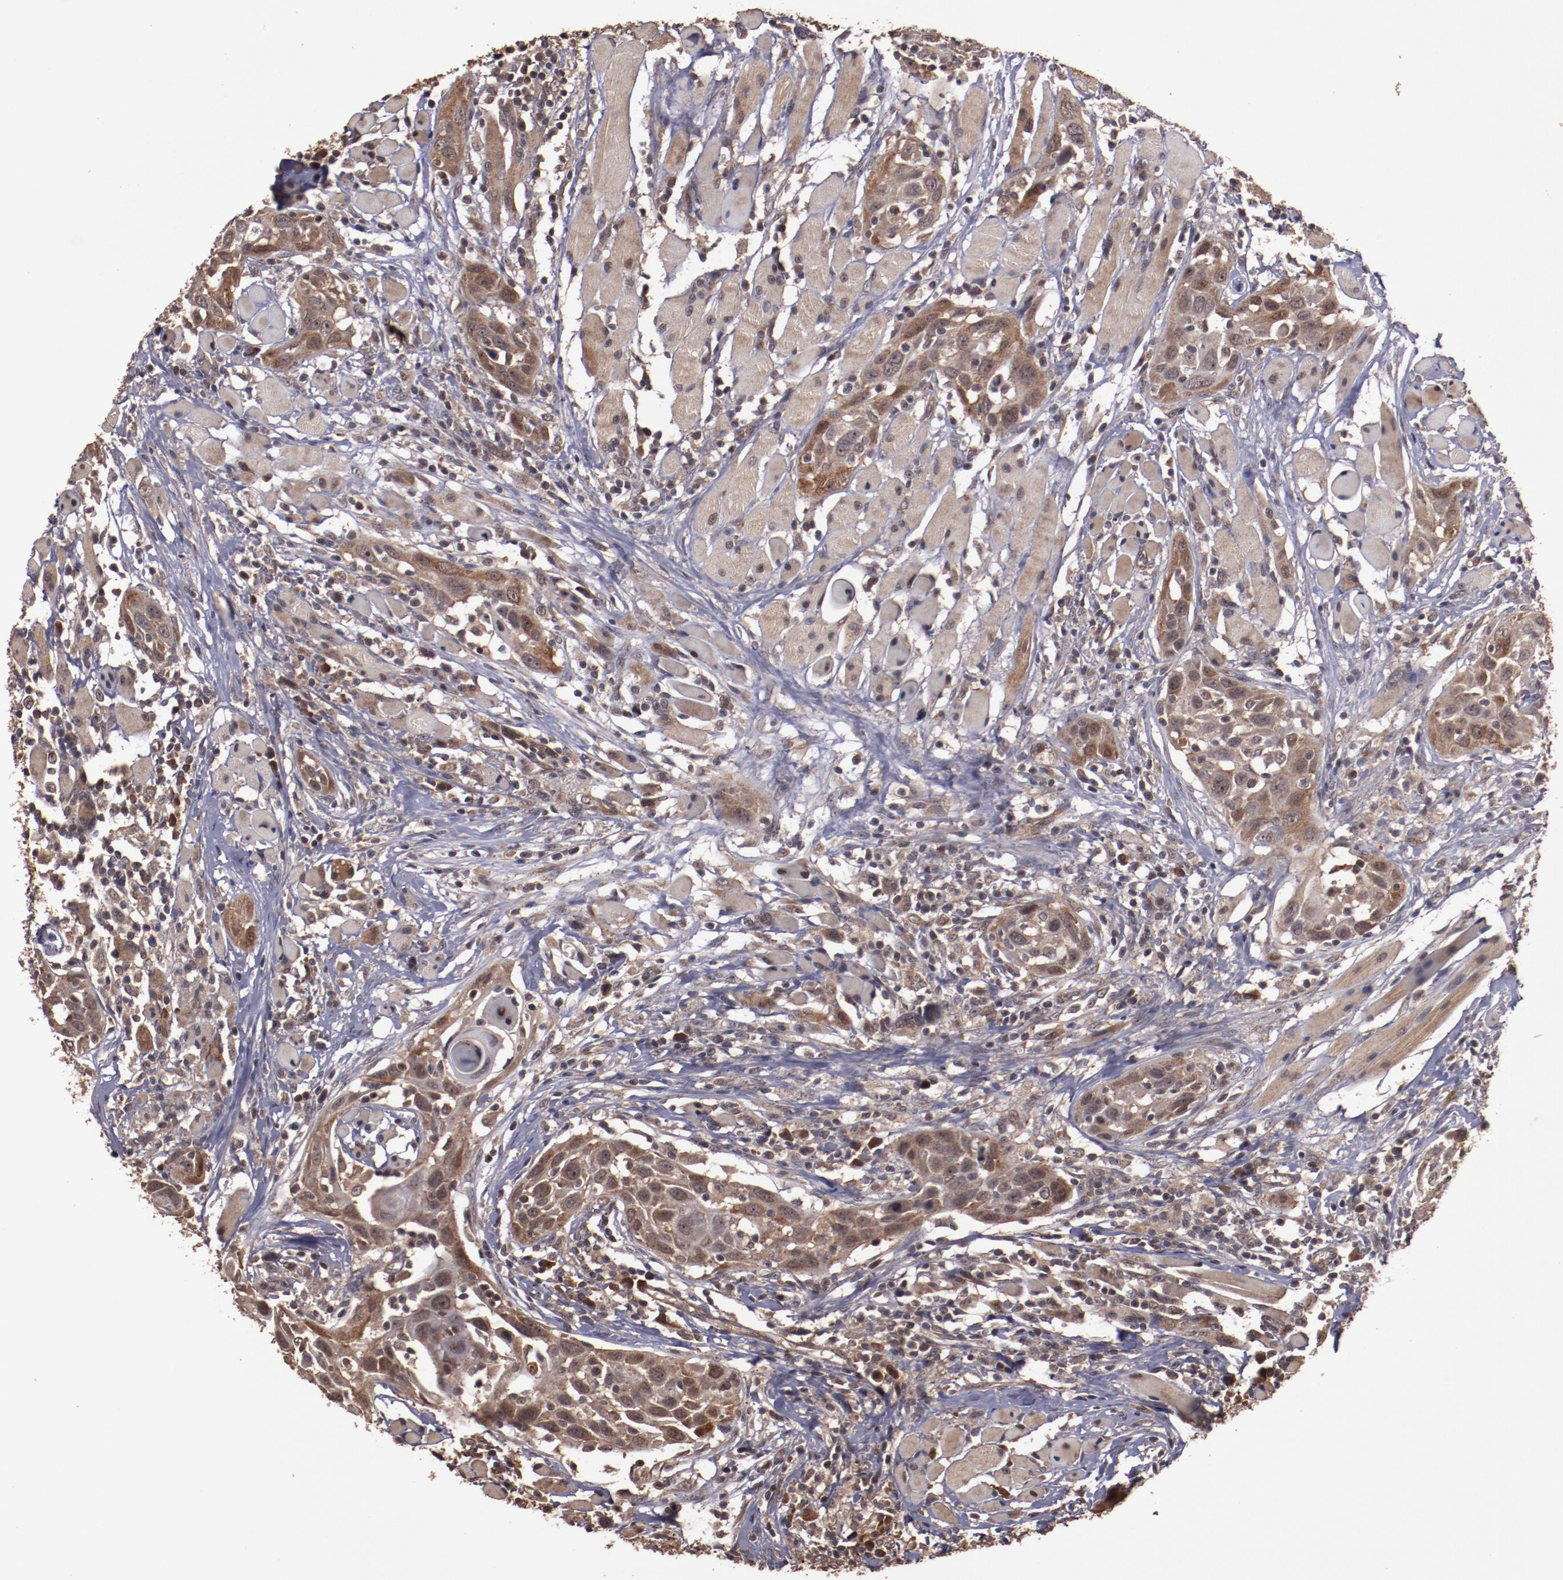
{"staining": {"intensity": "moderate", "quantity": ">75%", "location": "cytoplasmic/membranous"}, "tissue": "head and neck cancer", "cell_type": "Tumor cells", "image_type": "cancer", "snomed": [{"axis": "morphology", "description": "Squamous cell carcinoma, NOS"}, {"axis": "topography", "description": "Oral tissue"}, {"axis": "topography", "description": "Head-Neck"}], "caption": "There is medium levels of moderate cytoplasmic/membranous positivity in tumor cells of head and neck cancer (squamous cell carcinoma), as demonstrated by immunohistochemical staining (brown color).", "gene": "TXNDC16", "patient": {"sex": "female", "age": 50}}